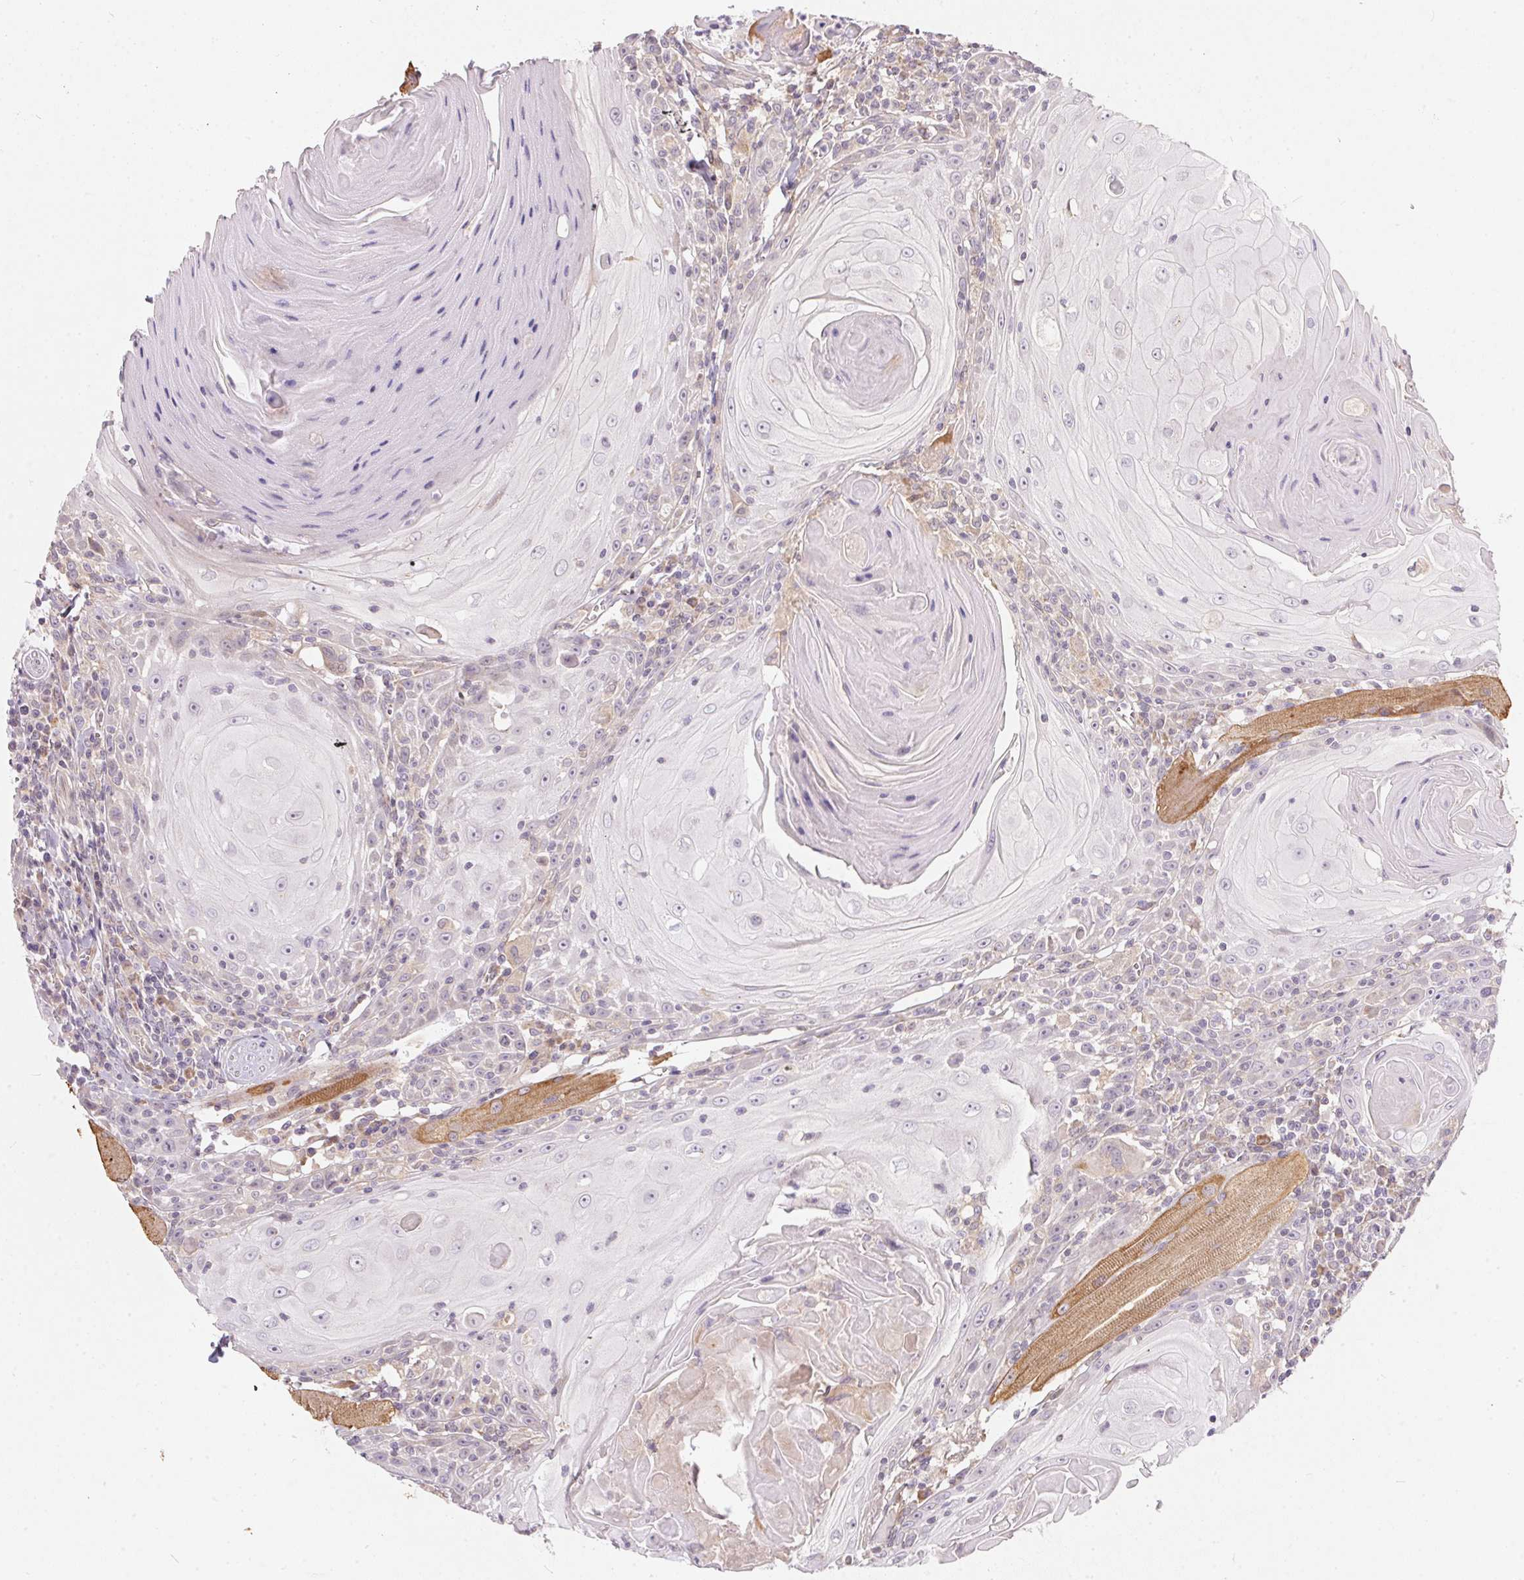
{"staining": {"intensity": "negative", "quantity": "none", "location": "none"}, "tissue": "head and neck cancer", "cell_type": "Tumor cells", "image_type": "cancer", "snomed": [{"axis": "morphology", "description": "Squamous cell carcinoma, NOS"}, {"axis": "topography", "description": "Head-Neck"}], "caption": "Immunohistochemistry image of neoplastic tissue: human head and neck squamous cell carcinoma stained with DAB (3,3'-diaminobenzidine) demonstrates no significant protein staining in tumor cells.", "gene": "VWA5B2", "patient": {"sex": "male", "age": 52}}